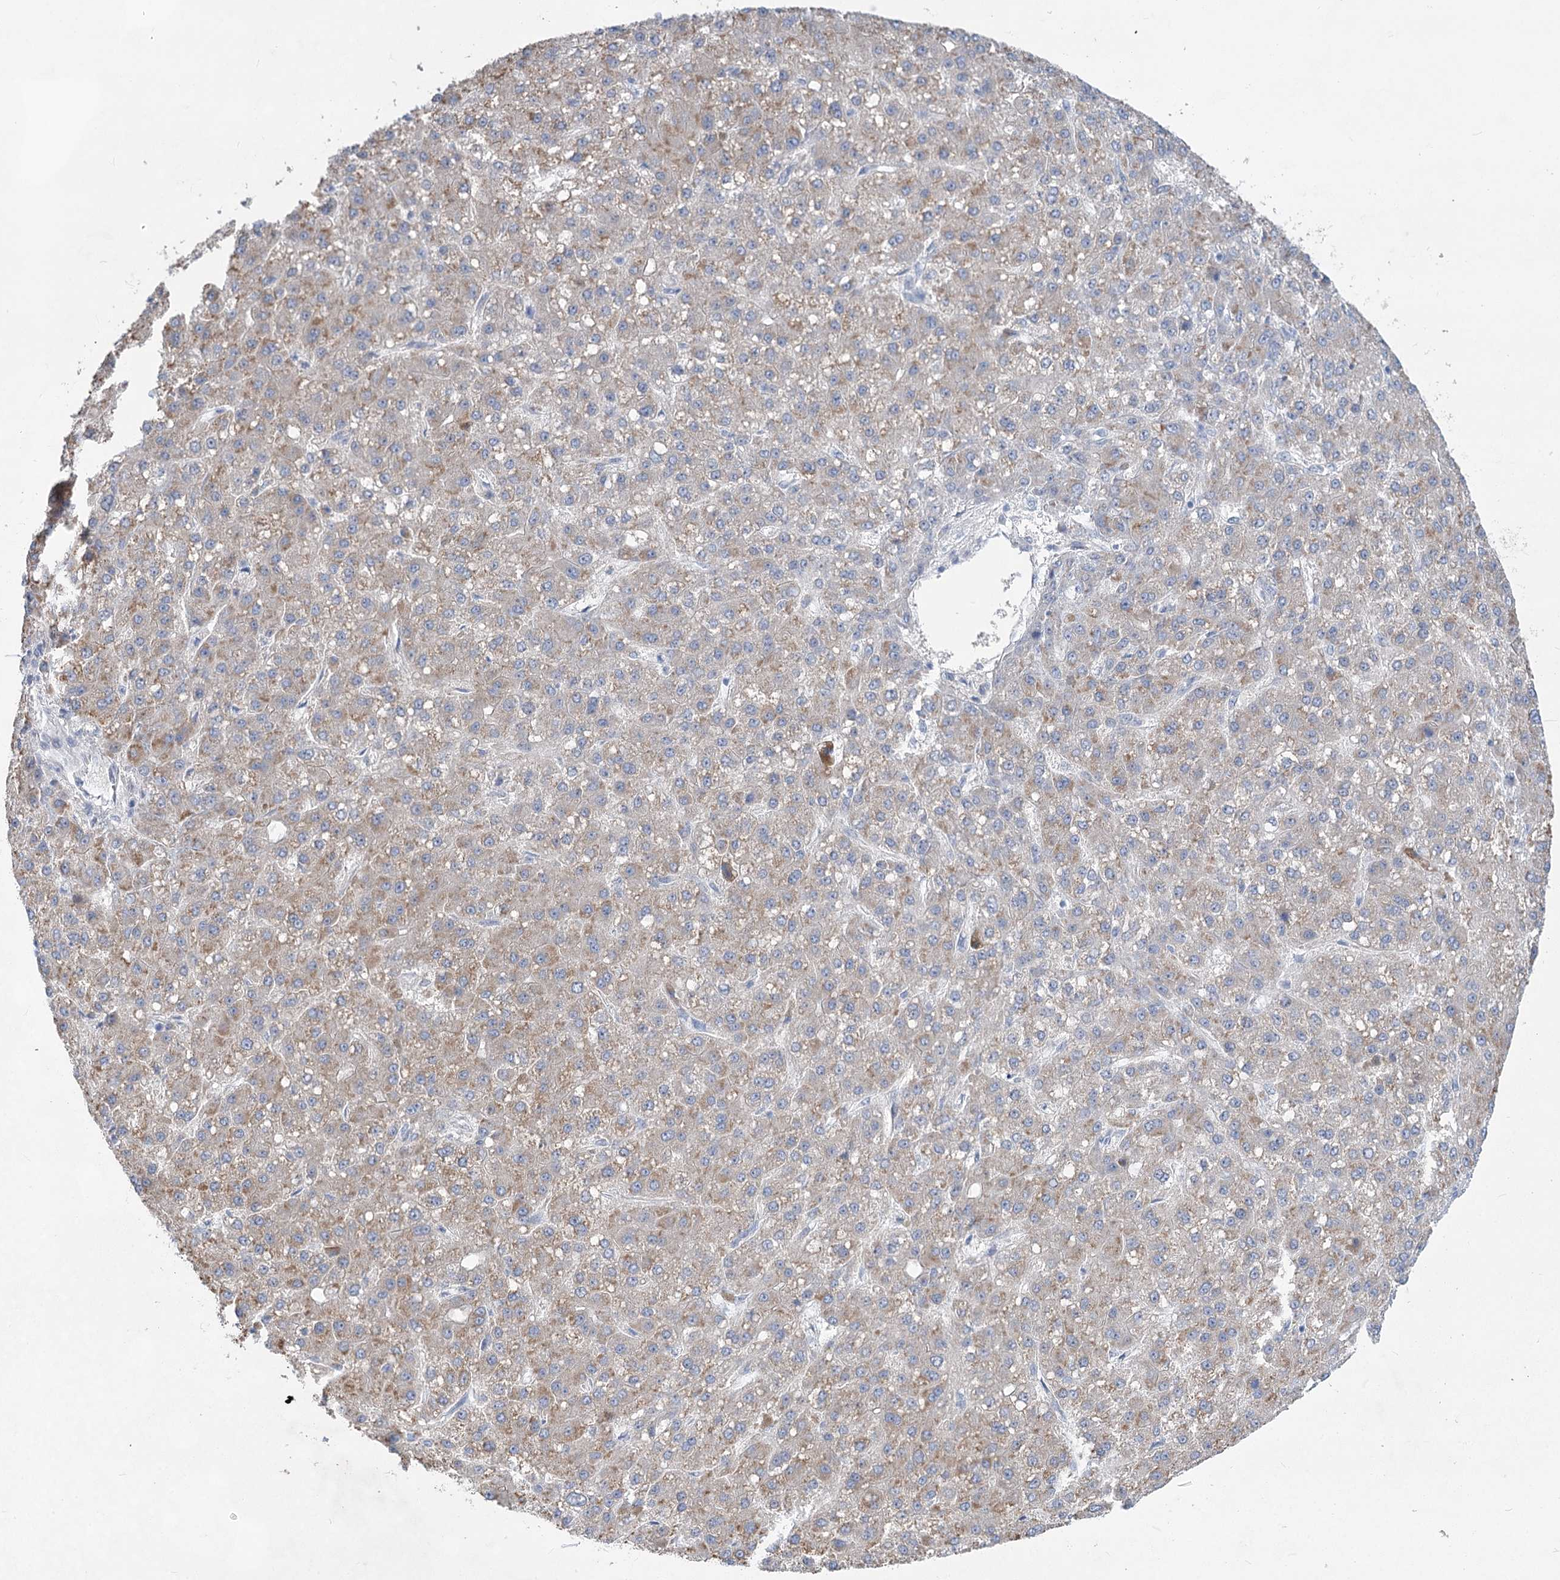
{"staining": {"intensity": "weak", "quantity": "25%-75%", "location": "cytoplasmic/membranous"}, "tissue": "liver cancer", "cell_type": "Tumor cells", "image_type": "cancer", "snomed": [{"axis": "morphology", "description": "Carcinoma, Hepatocellular, NOS"}, {"axis": "topography", "description": "Liver"}], "caption": "Liver hepatocellular carcinoma stained for a protein (brown) demonstrates weak cytoplasmic/membranous positive staining in approximately 25%-75% of tumor cells.", "gene": "WDR74", "patient": {"sex": "male", "age": 67}}